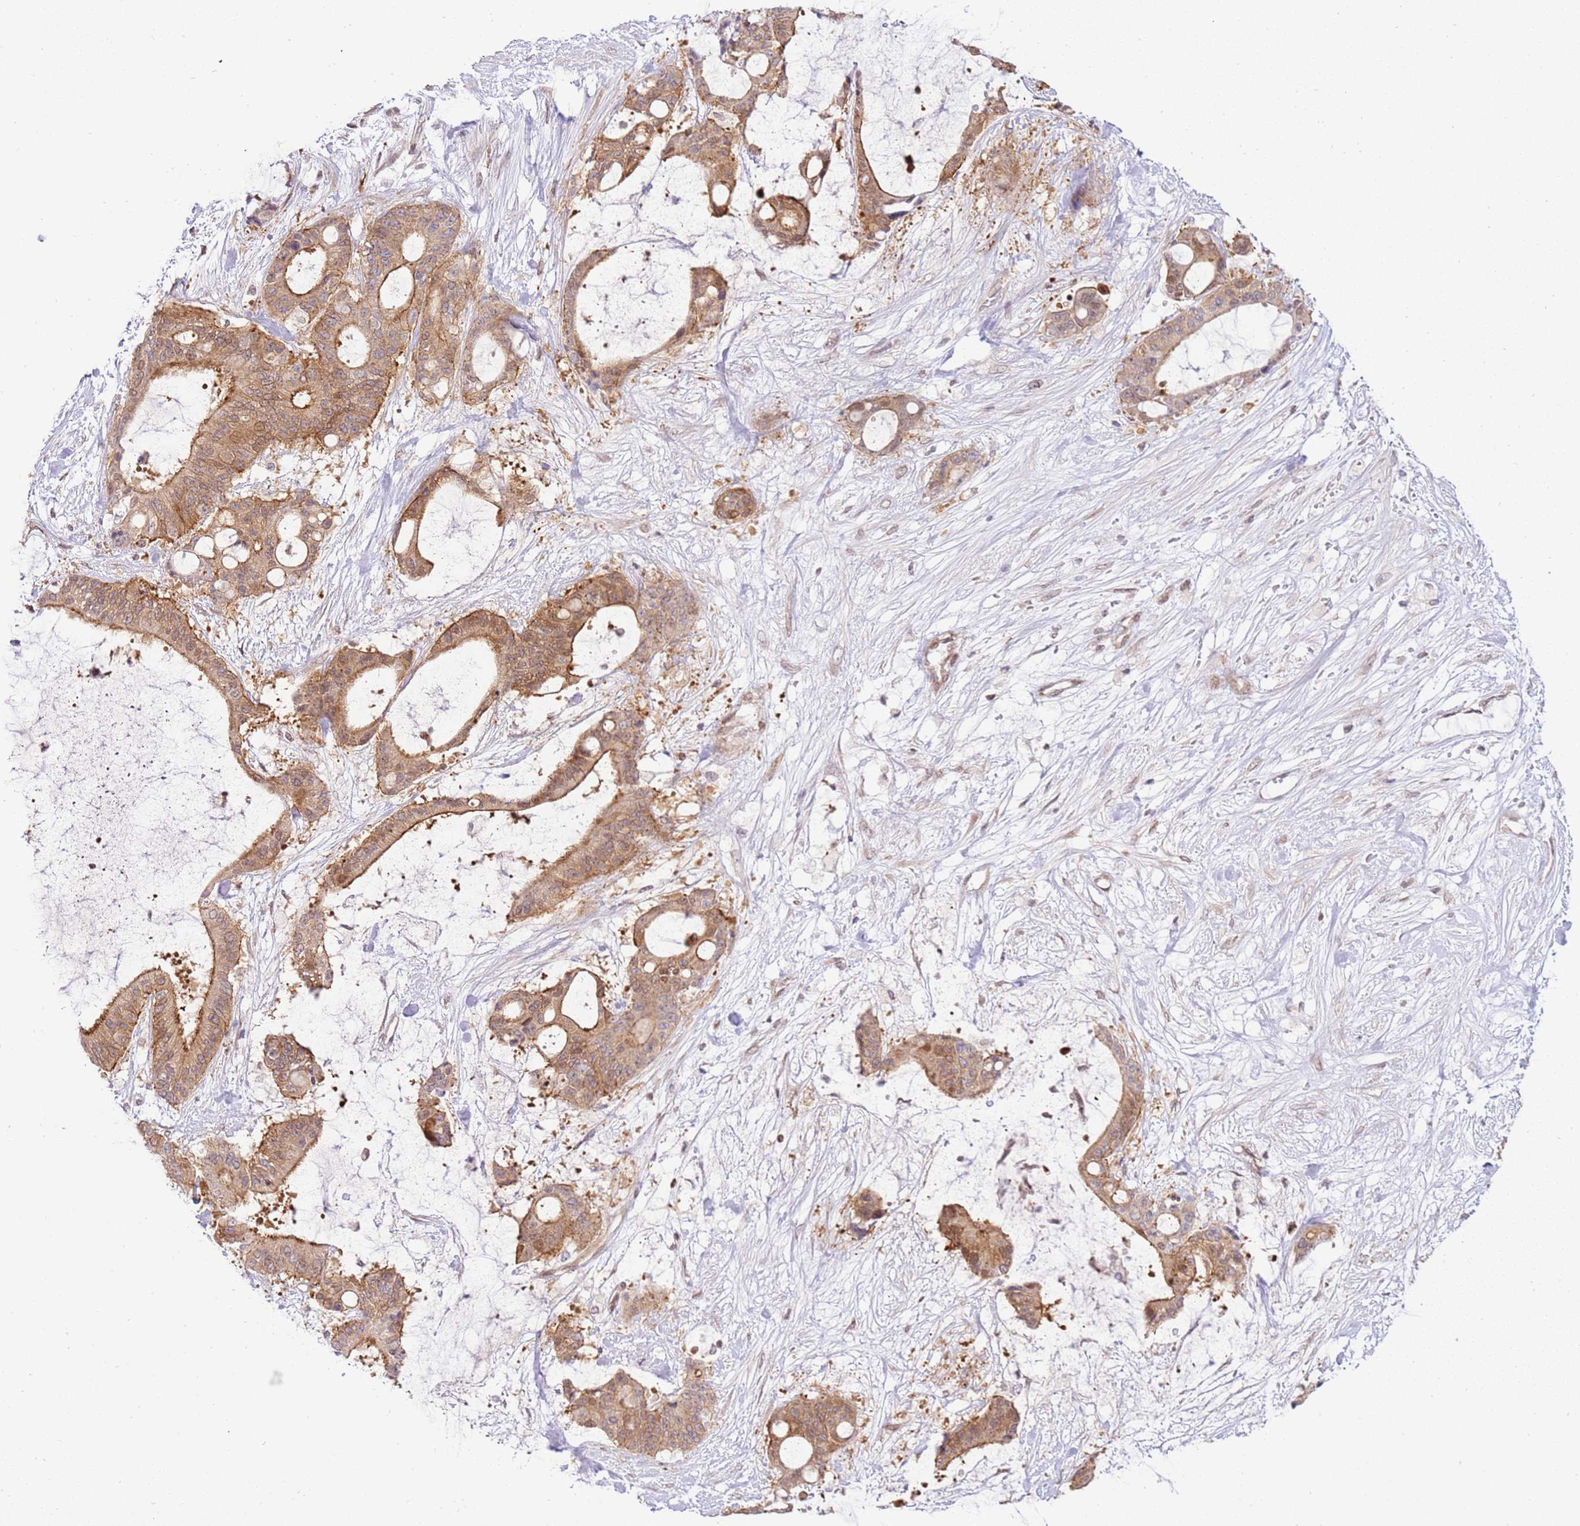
{"staining": {"intensity": "moderate", "quantity": ">75%", "location": "cytoplasmic/membranous"}, "tissue": "liver cancer", "cell_type": "Tumor cells", "image_type": "cancer", "snomed": [{"axis": "morphology", "description": "Normal tissue, NOS"}, {"axis": "morphology", "description": "Cholangiocarcinoma"}, {"axis": "topography", "description": "Liver"}, {"axis": "topography", "description": "Peripheral nerve tissue"}], "caption": "There is medium levels of moderate cytoplasmic/membranous staining in tumor cells of cholangiocarcinoma (liver), as demonstrated by immunohistochemical staining (brown color).", "gene": "TRIM37", "patient": {"sex": "female", "age": 73}}